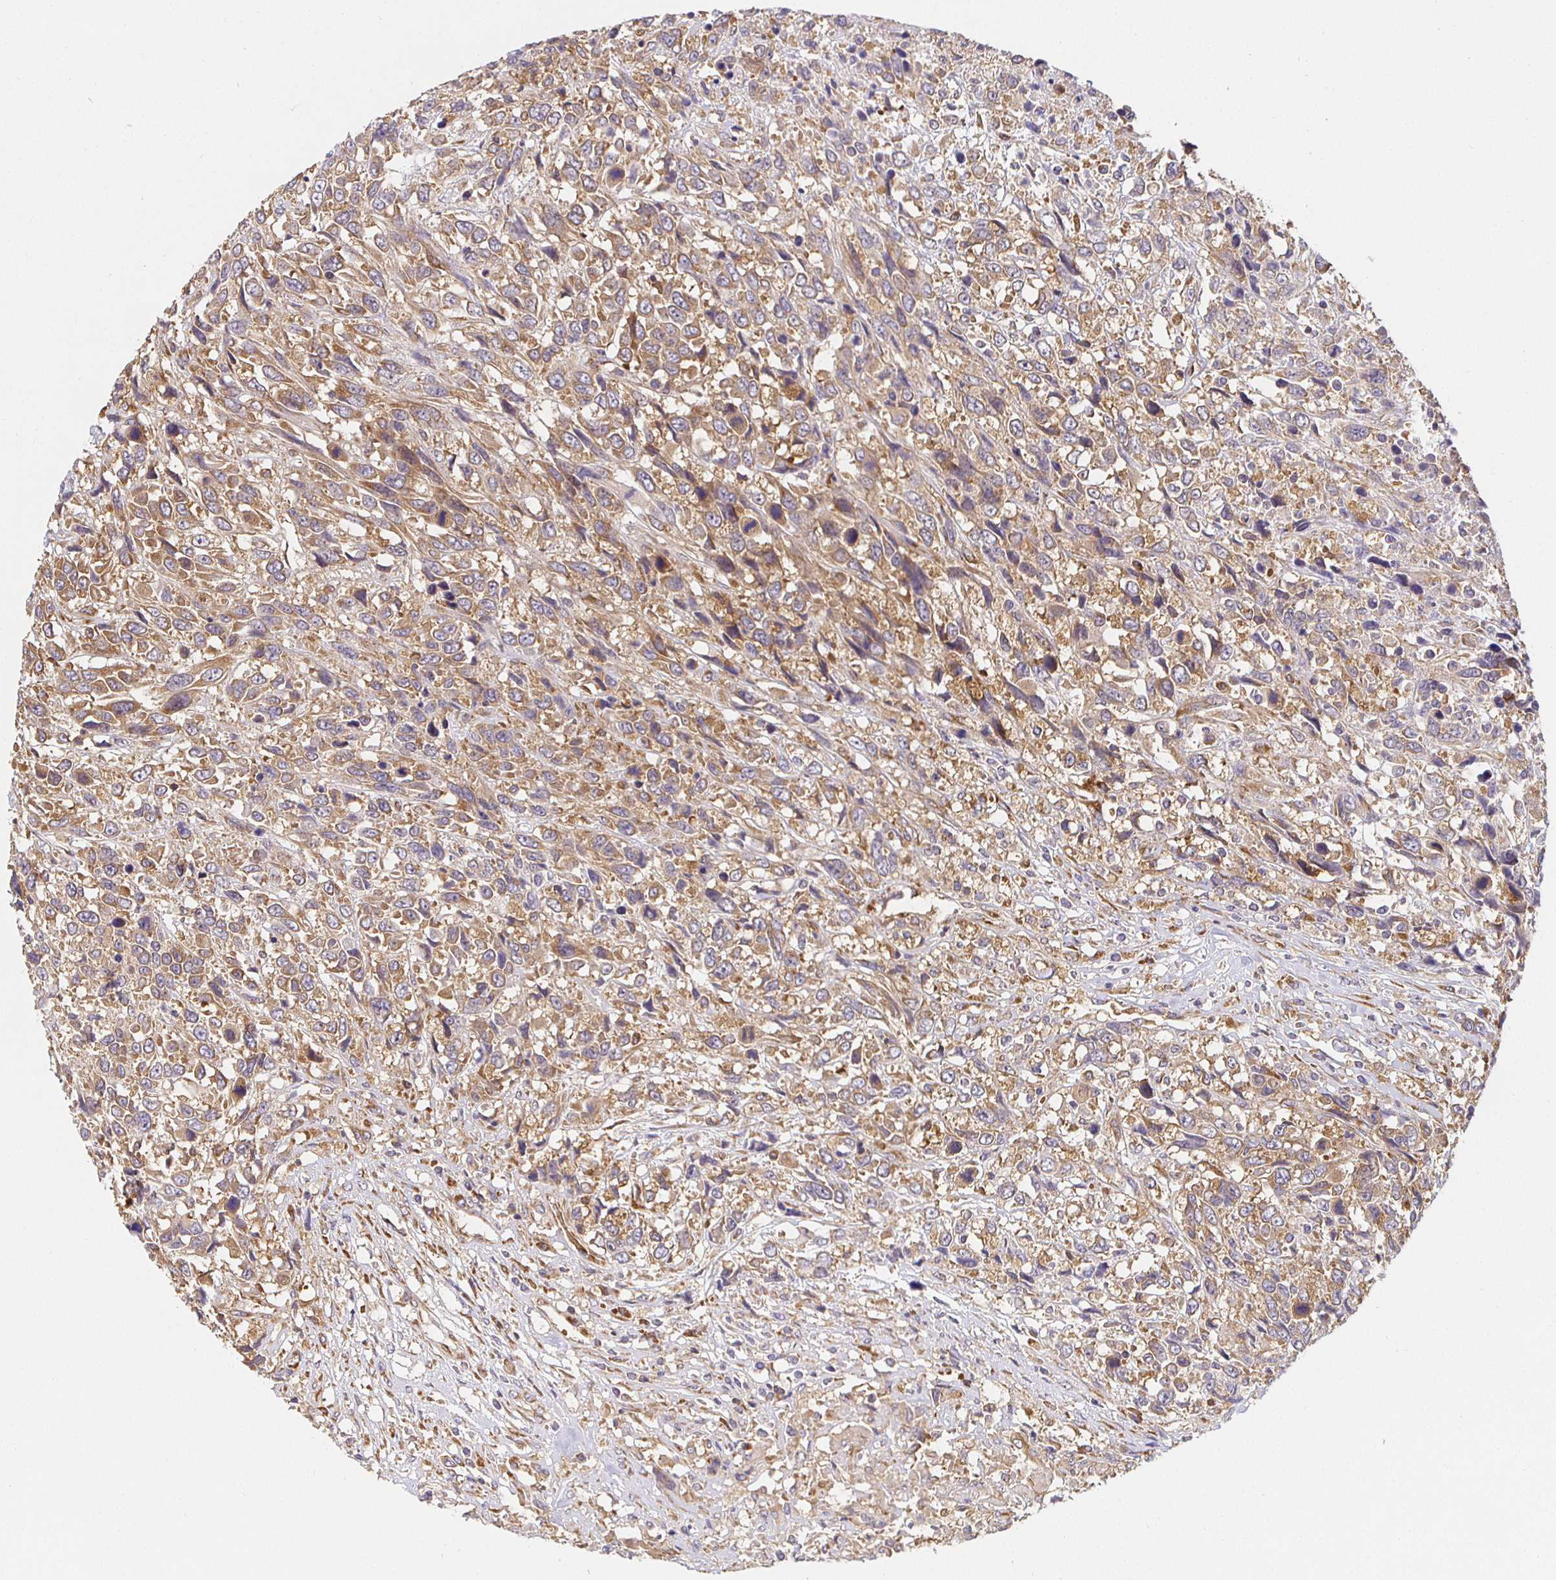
{"staining": {"intensity": "weak", "quantity": "25%-75%", "location": "cytoplasmic/membranous"}, "tissue": "urothelial cancer", "cell_type": "Tumor cells", "image_type": "cancer", "snomed": [{"axis": "morphology", "description": "Urothelial carcinoma, High grade"}, {"axis": "topography", "description": "Urinary bladder"}], "caption": "There is low levels of weak cytoplasmic/membranous staining in tumor cells of urothelial carcinoma (high-grade), as demonstrated by immunohistochemical staining (brown color).", "gene": "IRAK1", "patient": {"sex": "female", "age": 70}}